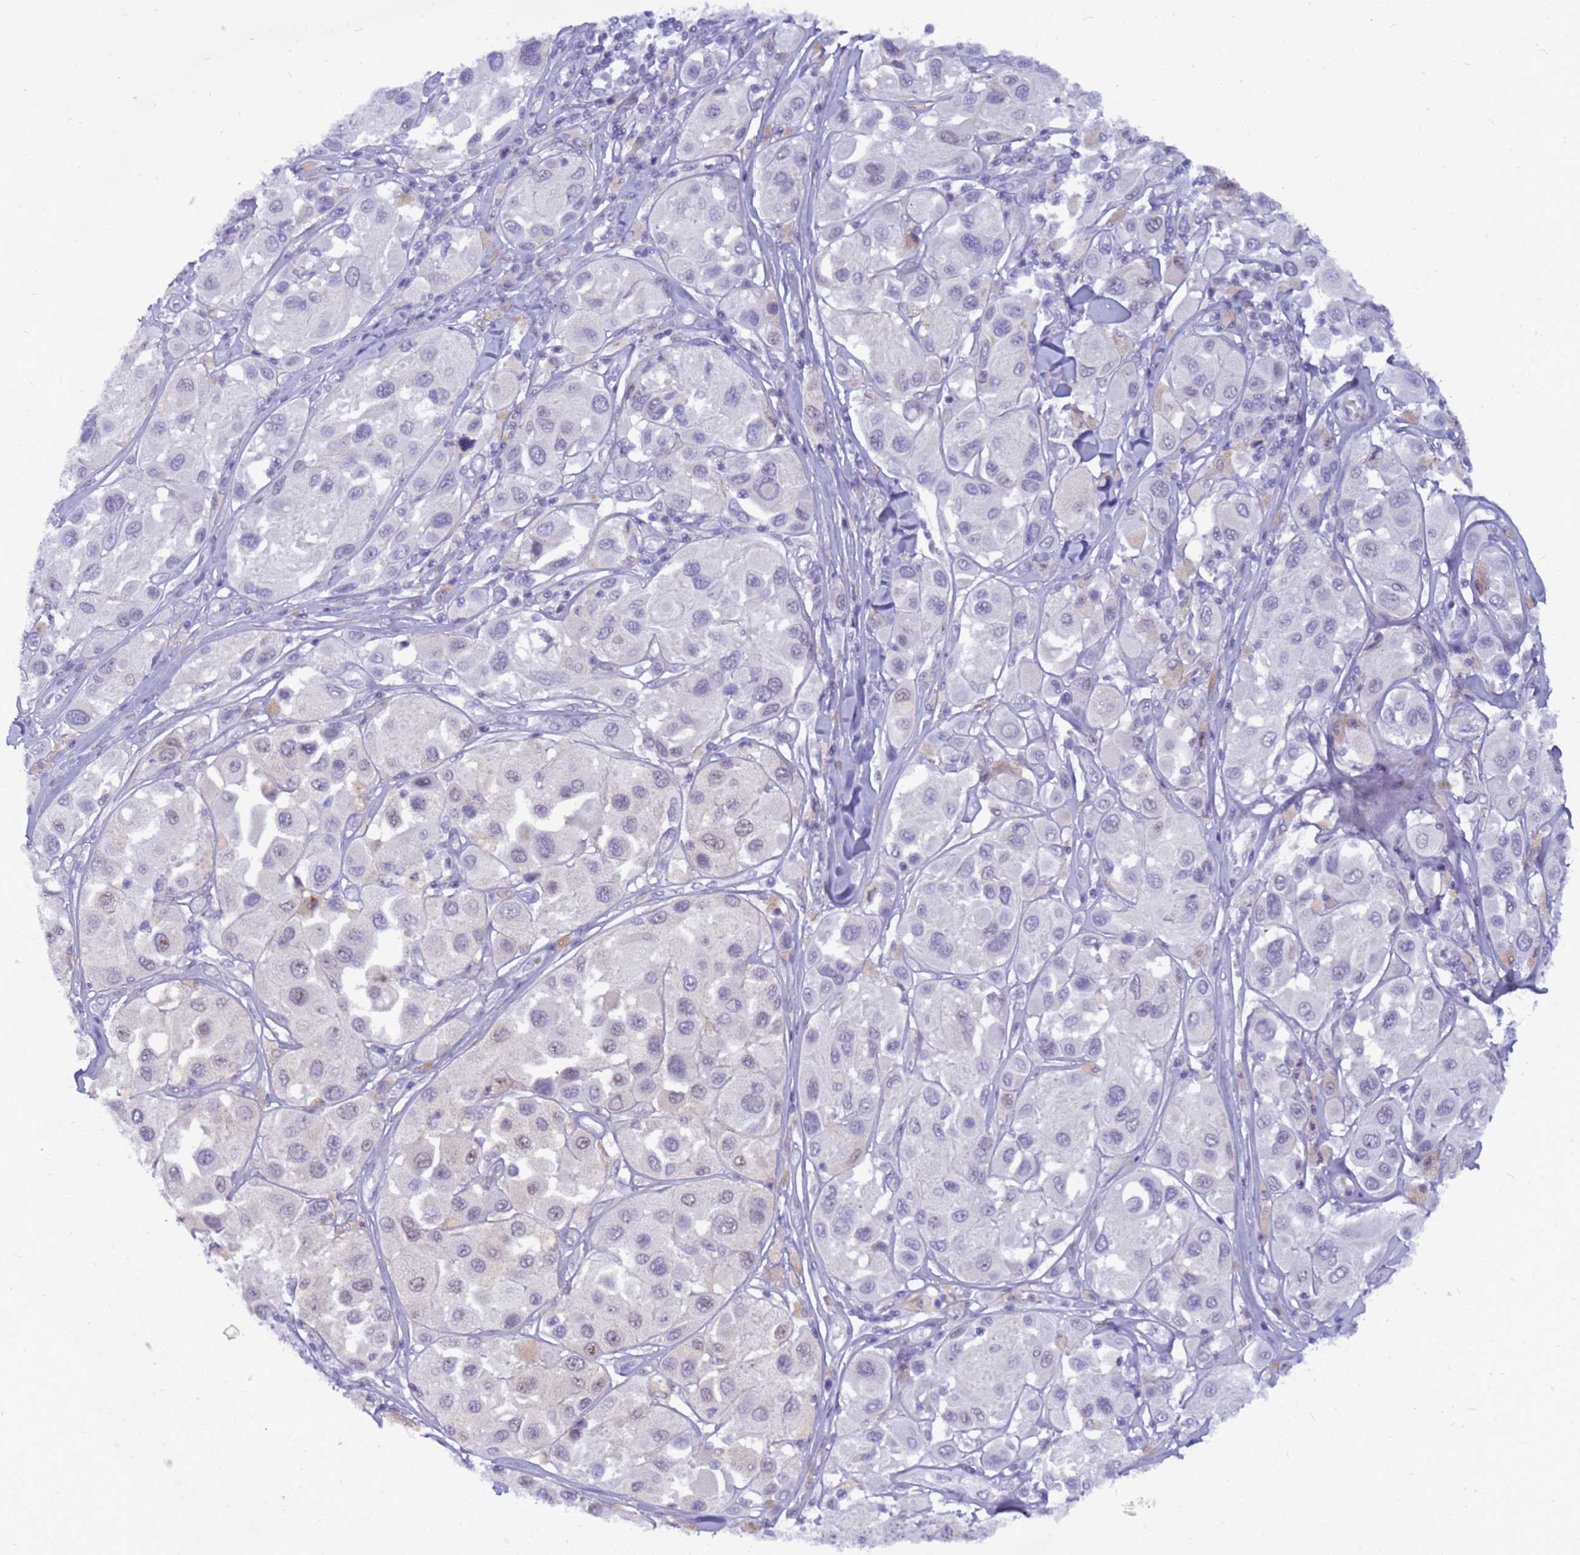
{"staining": {"intensity": "negative", "quantity": "none", "location": "none"}, "tissue": "melanoma", "cell_type": "Tumor cells", "image_type": "cancer", "snomed": [{"axis": "morphology", "description": "Malignant melanoma, Metastatic site"}, {"axis": "topography", "description": "Skin"}], "caption": "DAB immunohistochemical staining of human malignant melanoma (metastatic site) demonstrates no significant staining in tumor cells.", "gene": "DMRTC2", "patient": {"sex": "male", "age": 41}}